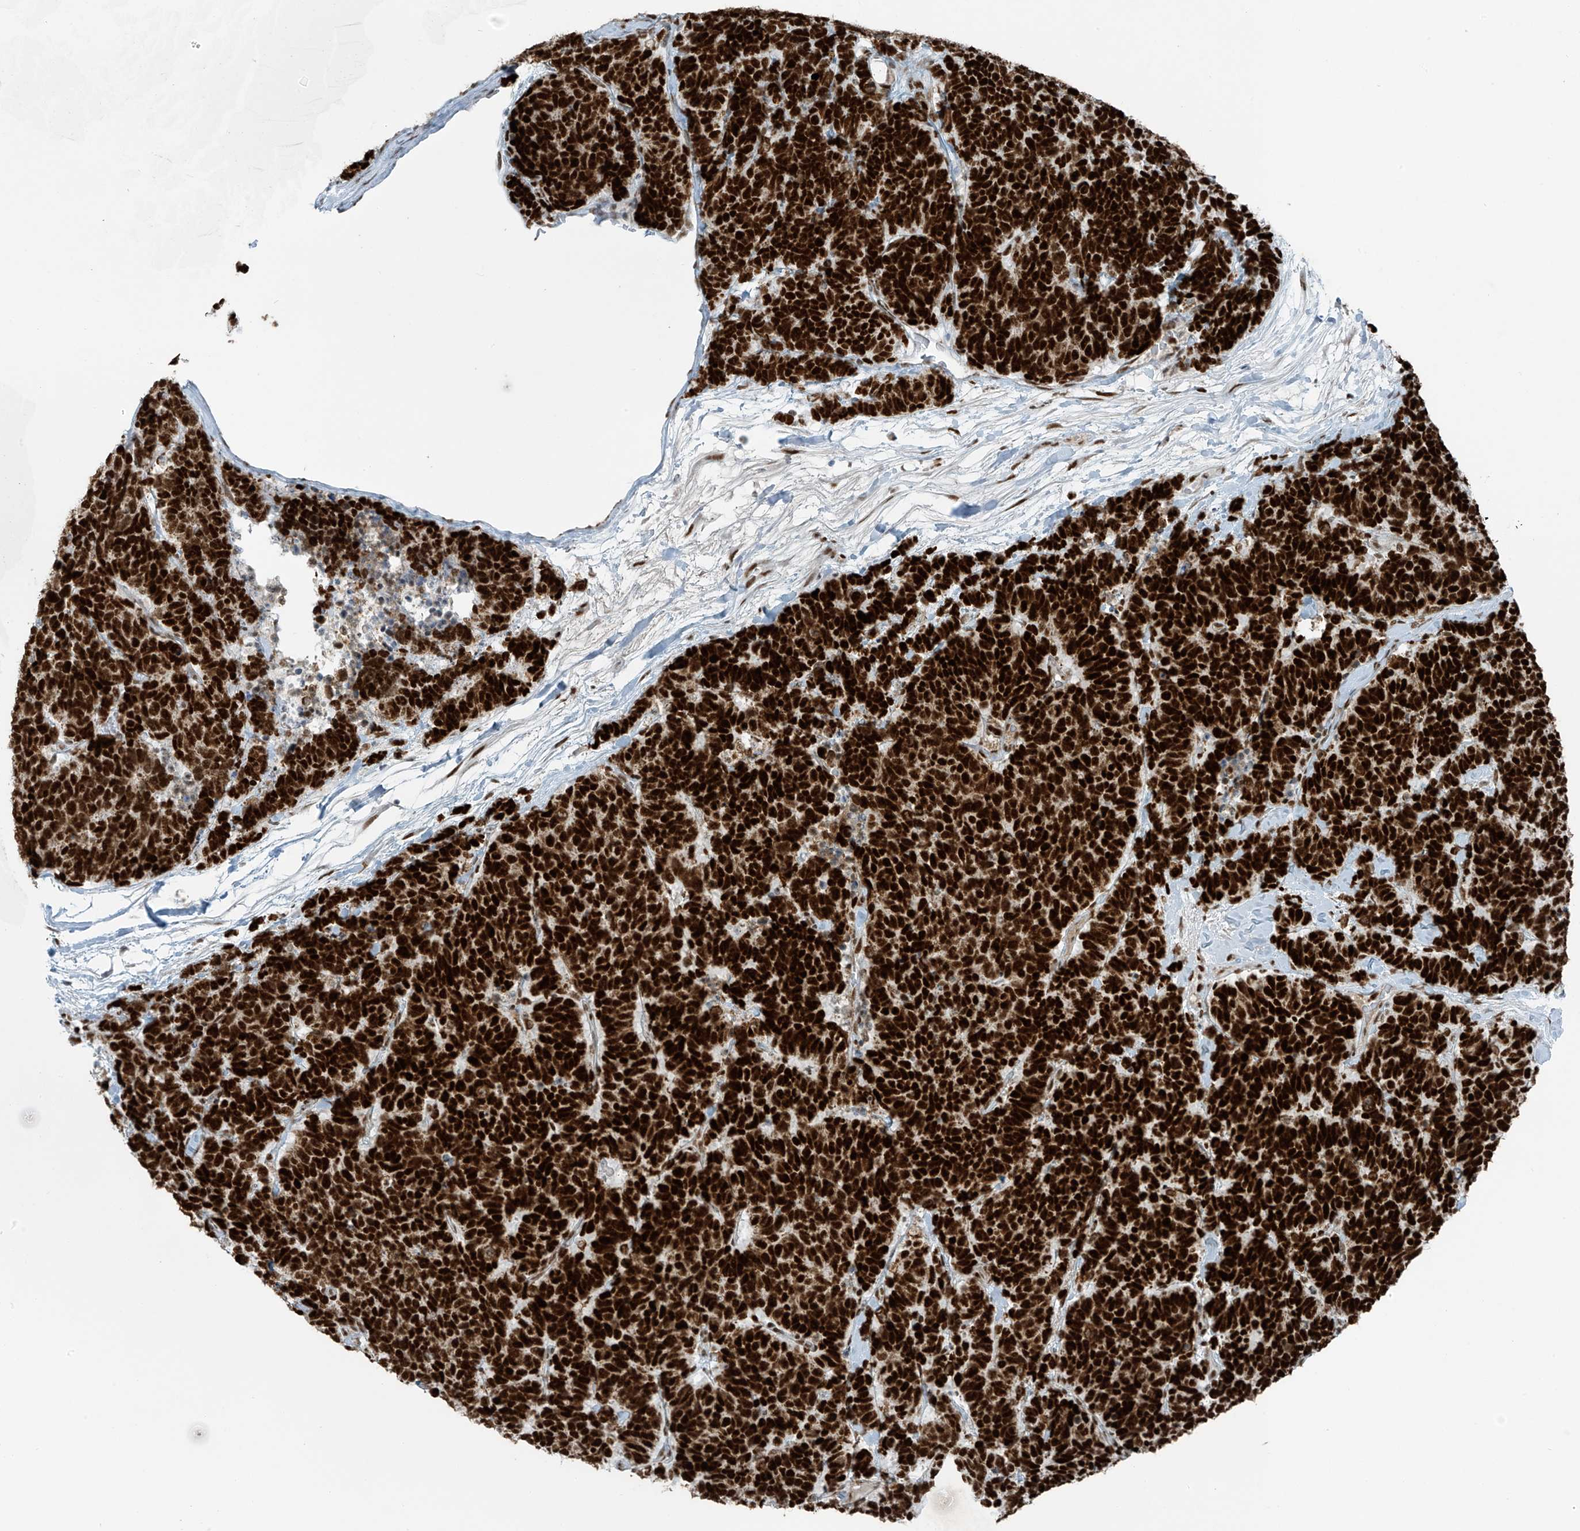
{"staining": {"intensity": "strong", "quantity": ">75%", "location": "nuclear"}, "tissue": "carcinoid", "cell_type": "Tumor cells", "image_type": "cancer", "snomed": [{"axis": "morphology", "description": "Carcinoma, NOS"}, {"axis": "morphology", "description": "Carcinoid, malignant, NOS"}, {"axis": "topography", "description": "Urinary bladder"}], "caption": "This histopathology image reveals immunohistochemistry (IHC) staining of carcinoma, with high strong nuclear staining in about >75% of tumor cells.", "gene": "WRNIP1", "patient": {"sex": "male", "age": 57}}